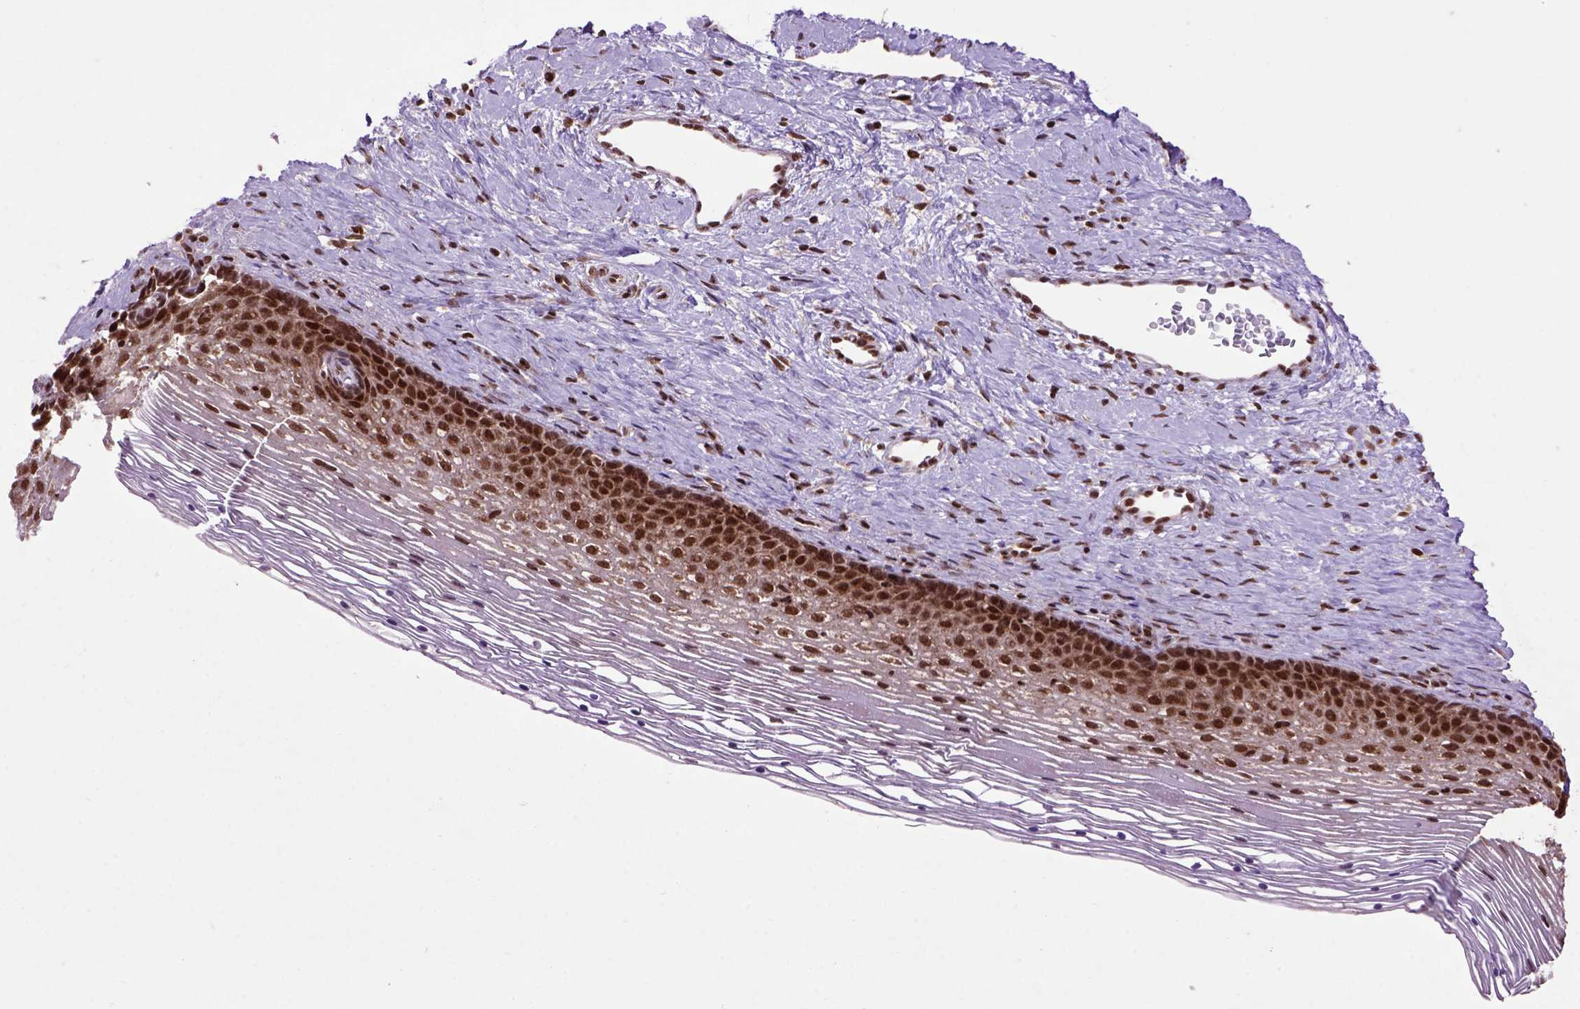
{"staining": {"intensity": "moderate", "quantity": ">75%", "location": "nuclear"}, "tissue": "cervix", "cell_type": "Glandular cells", "image_type": "normal", "snomed": [{"axis": "morphology", "description": "Normal tissue, NOS"}, {"axis": "topography", "description": "Cervix"}], "caption": "Protein staining of benign cervix reveals moderate nuclear expression in approximately >75% of glandular cells.", "gene": "CELF1", "patient": {"sex": "female", "age": 34}}